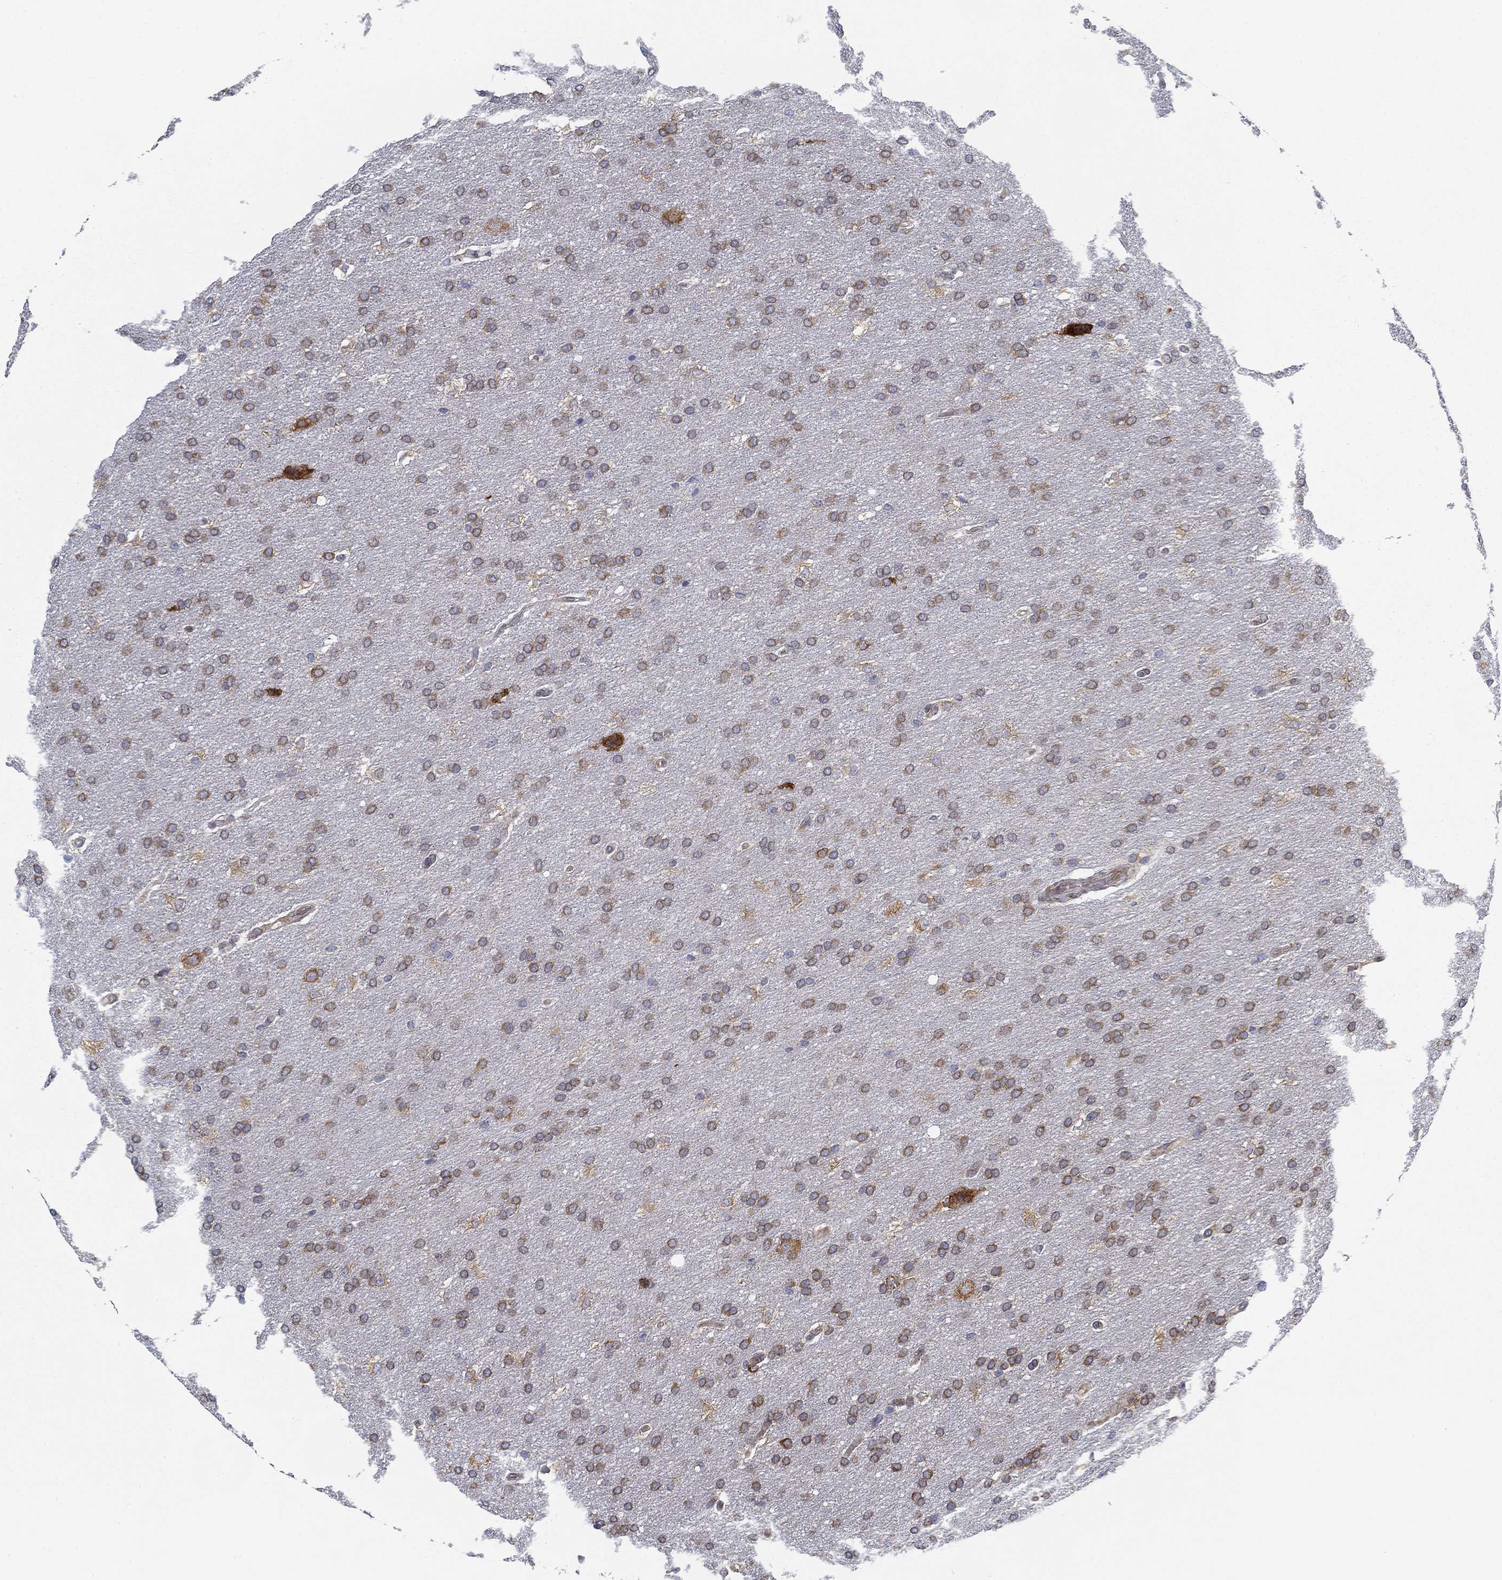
{"staining": {"intensity": "moderate", "quantity": ">75%", "location": "cytoplasmic/membranous"}, "tissue": "glioma", "cell_type": "Tumor cells", "image_type": "cancer", "snomed": [{"axis": "morphology", "description": "Glioma, malignant, Low grade"}, {"axis": "topography", "description": "Brain"}], "caption": "Human glioma stained with a brown dye displays moderate cytoplasmic/membranous positive positivity in approximately >75% of tumor cells.", "gene": "FXR1", "patient": {"sex": "female", "age": 37}}